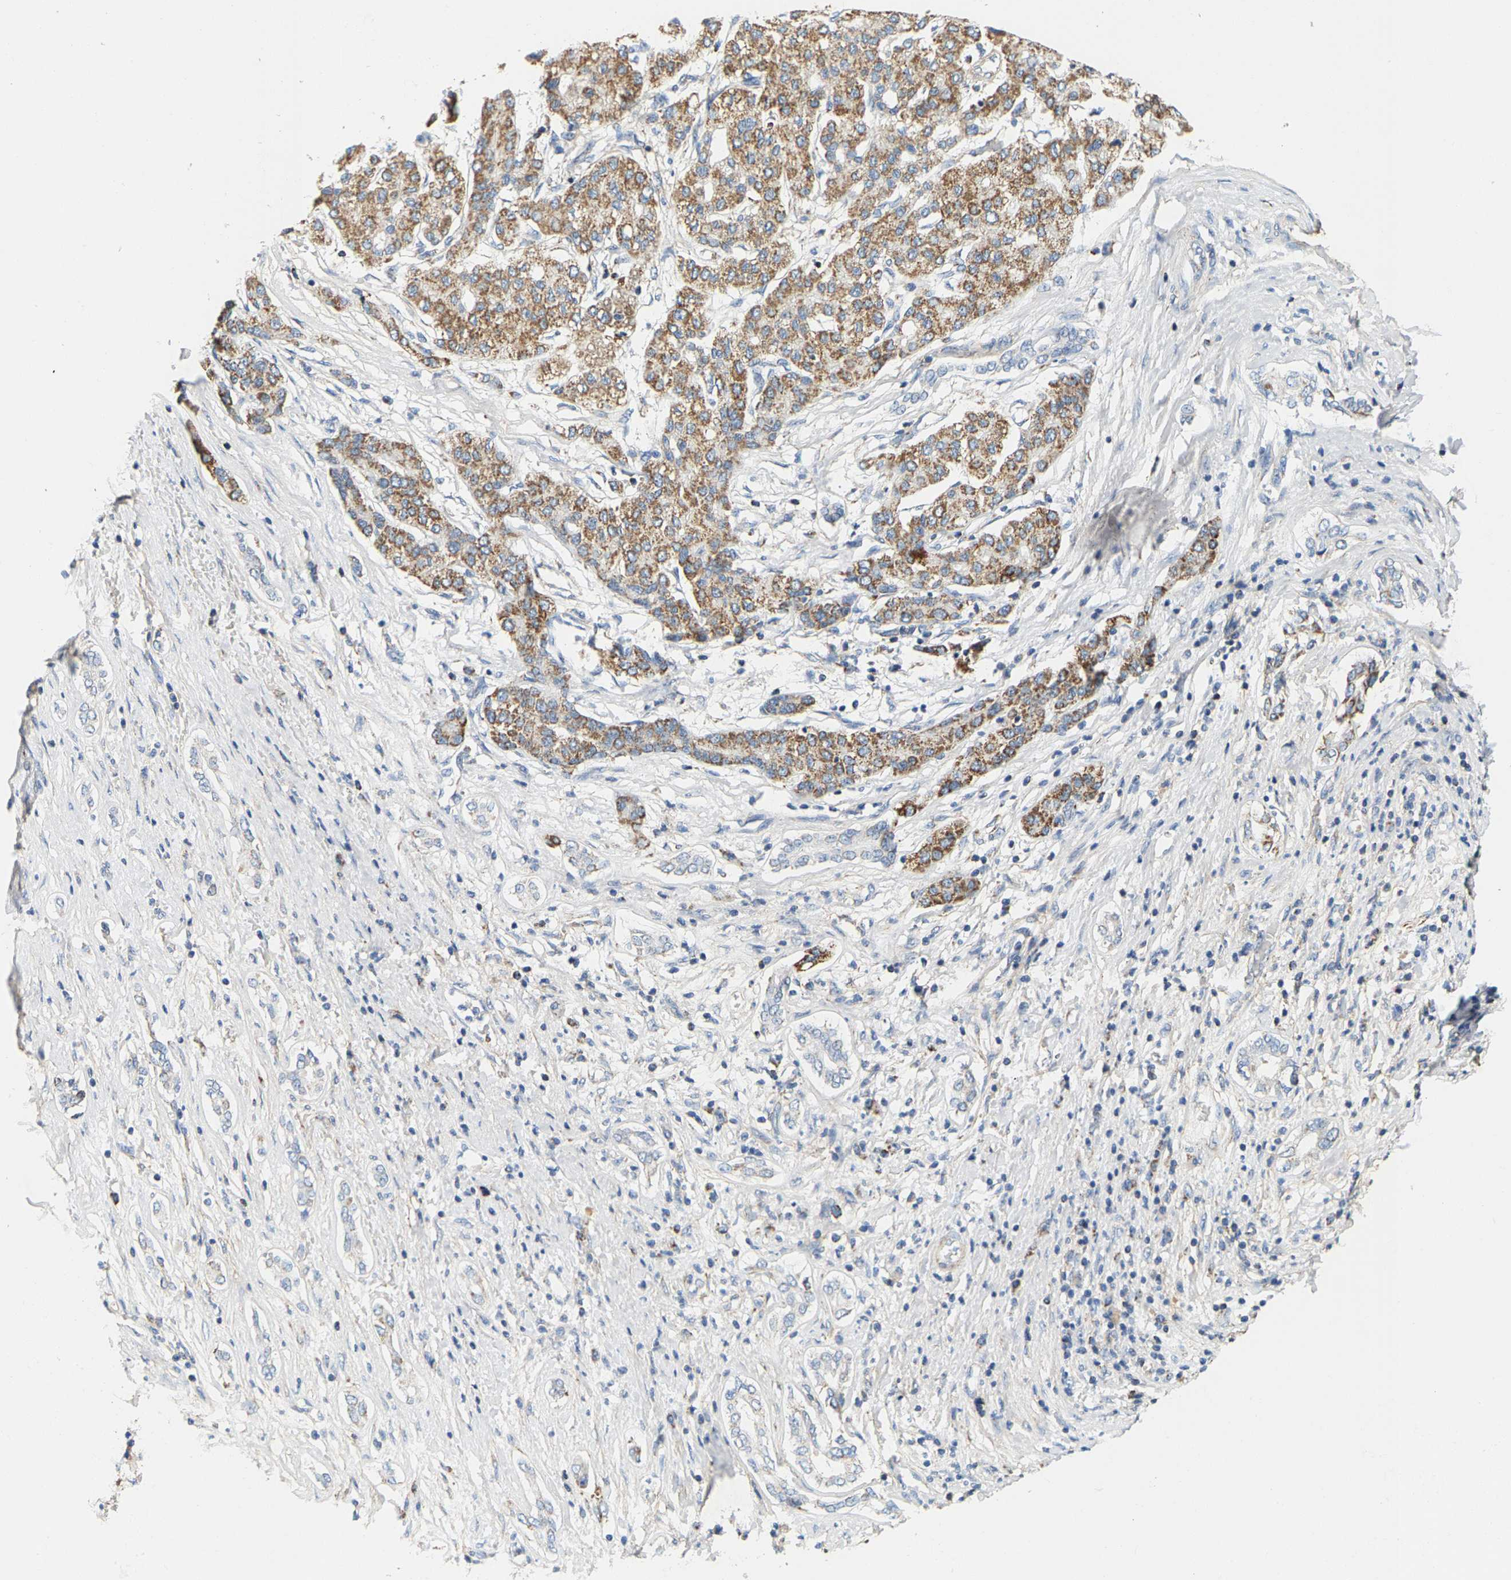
{"staining": {"intensity": "moderate", "quantity": "25%-75%", "location": "cytoplasmic/membranous"}, "tissue": "liver cancer", "cell_type": "Tumor cells", "image_type": "cancer", "snomed": [{"axis": "morphology", "description": "Carcinoma, Hepatocellular, NOS"}, {"axis": "topography", "description": "Liver"}], "caption": "Immunohistochemistry photomicrograph of neoplastic tissue: human liver cancer stained using immunohistochemistry (IHC) exhibits medium levels of moderate protein expression localized specifically in the cytoplasmic/membranous of tumor cells, appearing as a cytoplasmic/membranous brown color.", "gene": "SHMT2", "patient": {"sex": "male", "age": 65}}